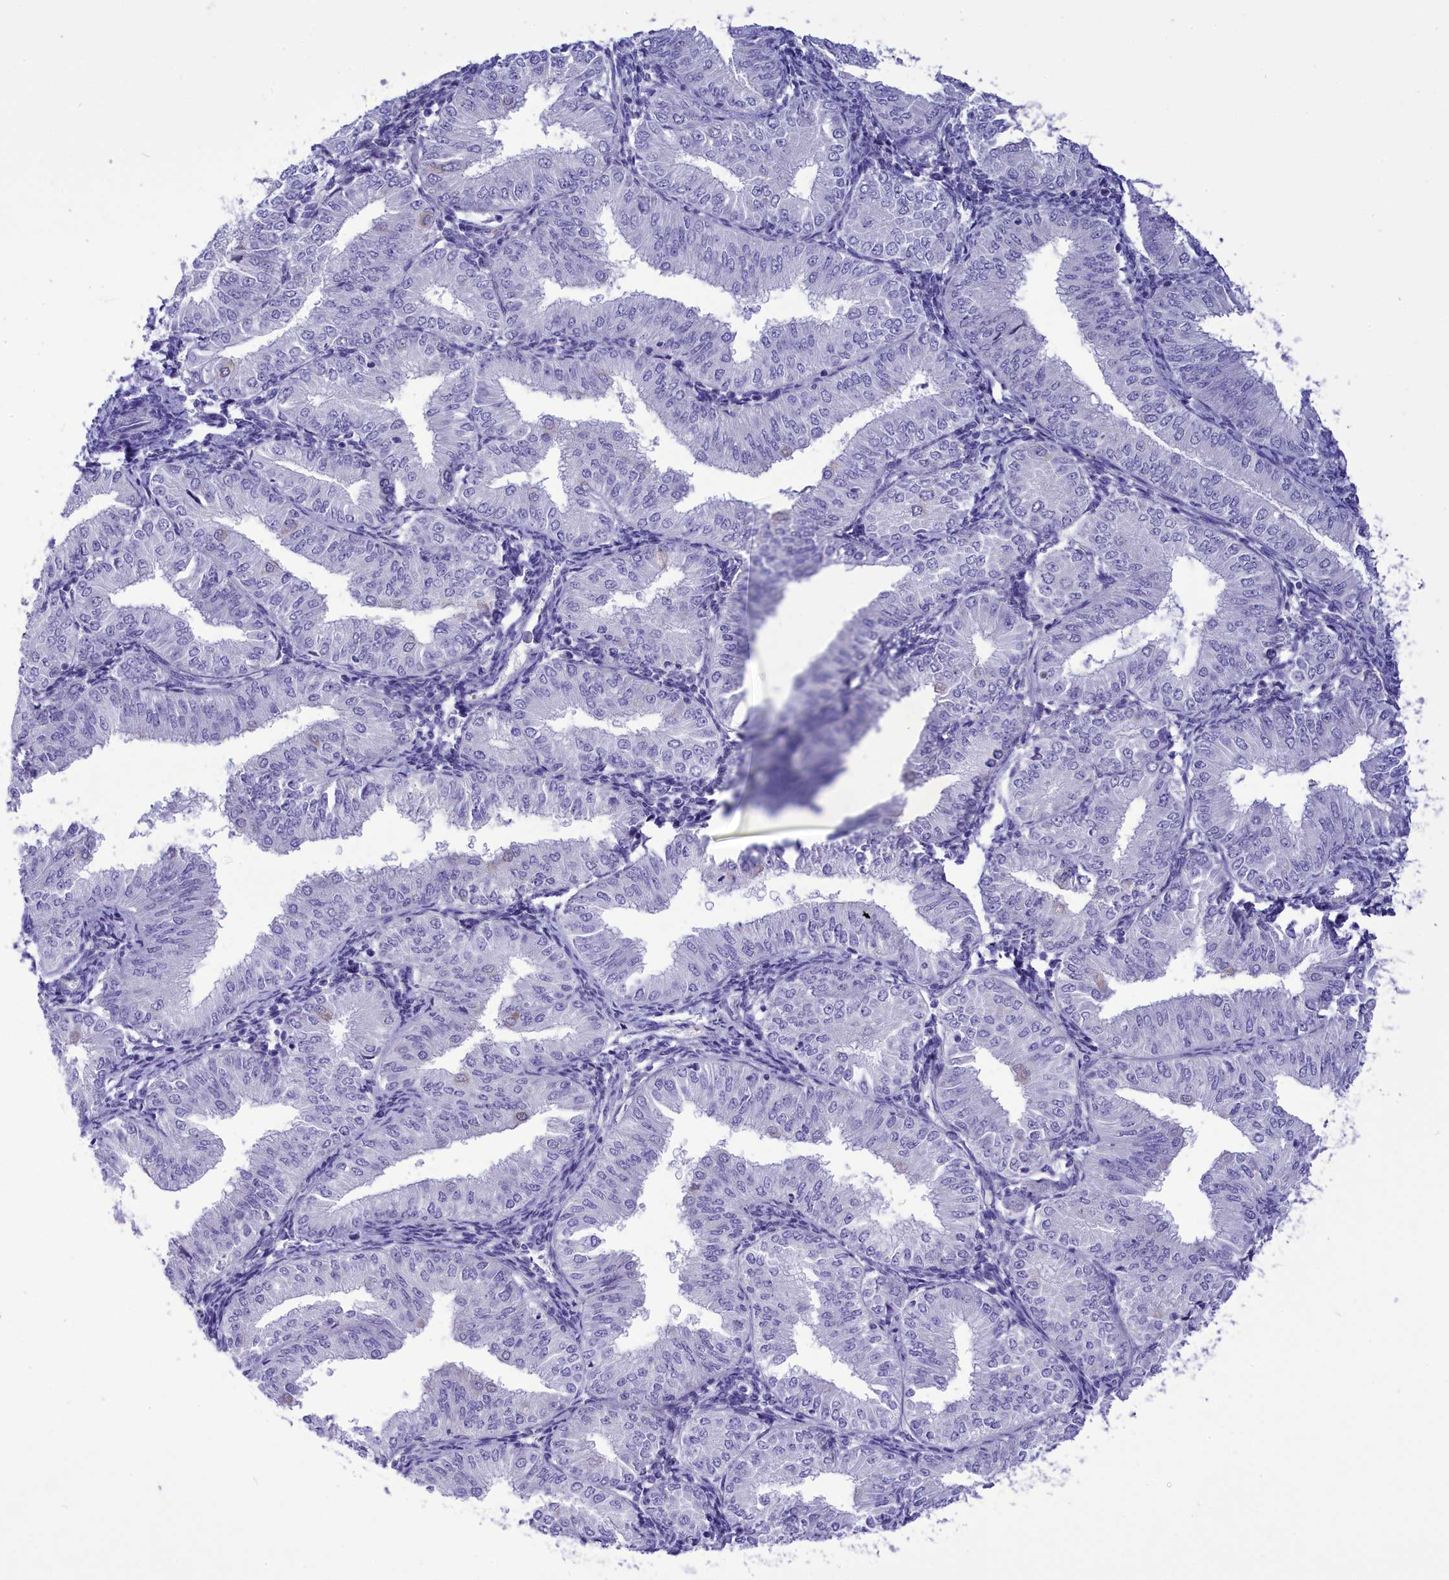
{"staining": {"intensity": "negative", "quantity": "none", "location": "none"}, "tissue": "endometrial cancer", "cell_type": "Tumor cells", "image_type": "cancer", "snomed": [{"axis": "morphology", "description": "Normal tissue, NOS"}, {"axis": "morphology", "description": "Adenocarcinoma, NOS"}, {"axis": "topography", "description": "Endometrium"}], "caption": "Immunohistochemistry (IHC) image of neoplastic tissue: human endometrial adenocarcinoma stained with DAB demonstrates no significant protein staining in tumor cells. Nuclei are stained in blue.", "gene": "DCAF16", "patient": {"sex": "female", "age": 53}}